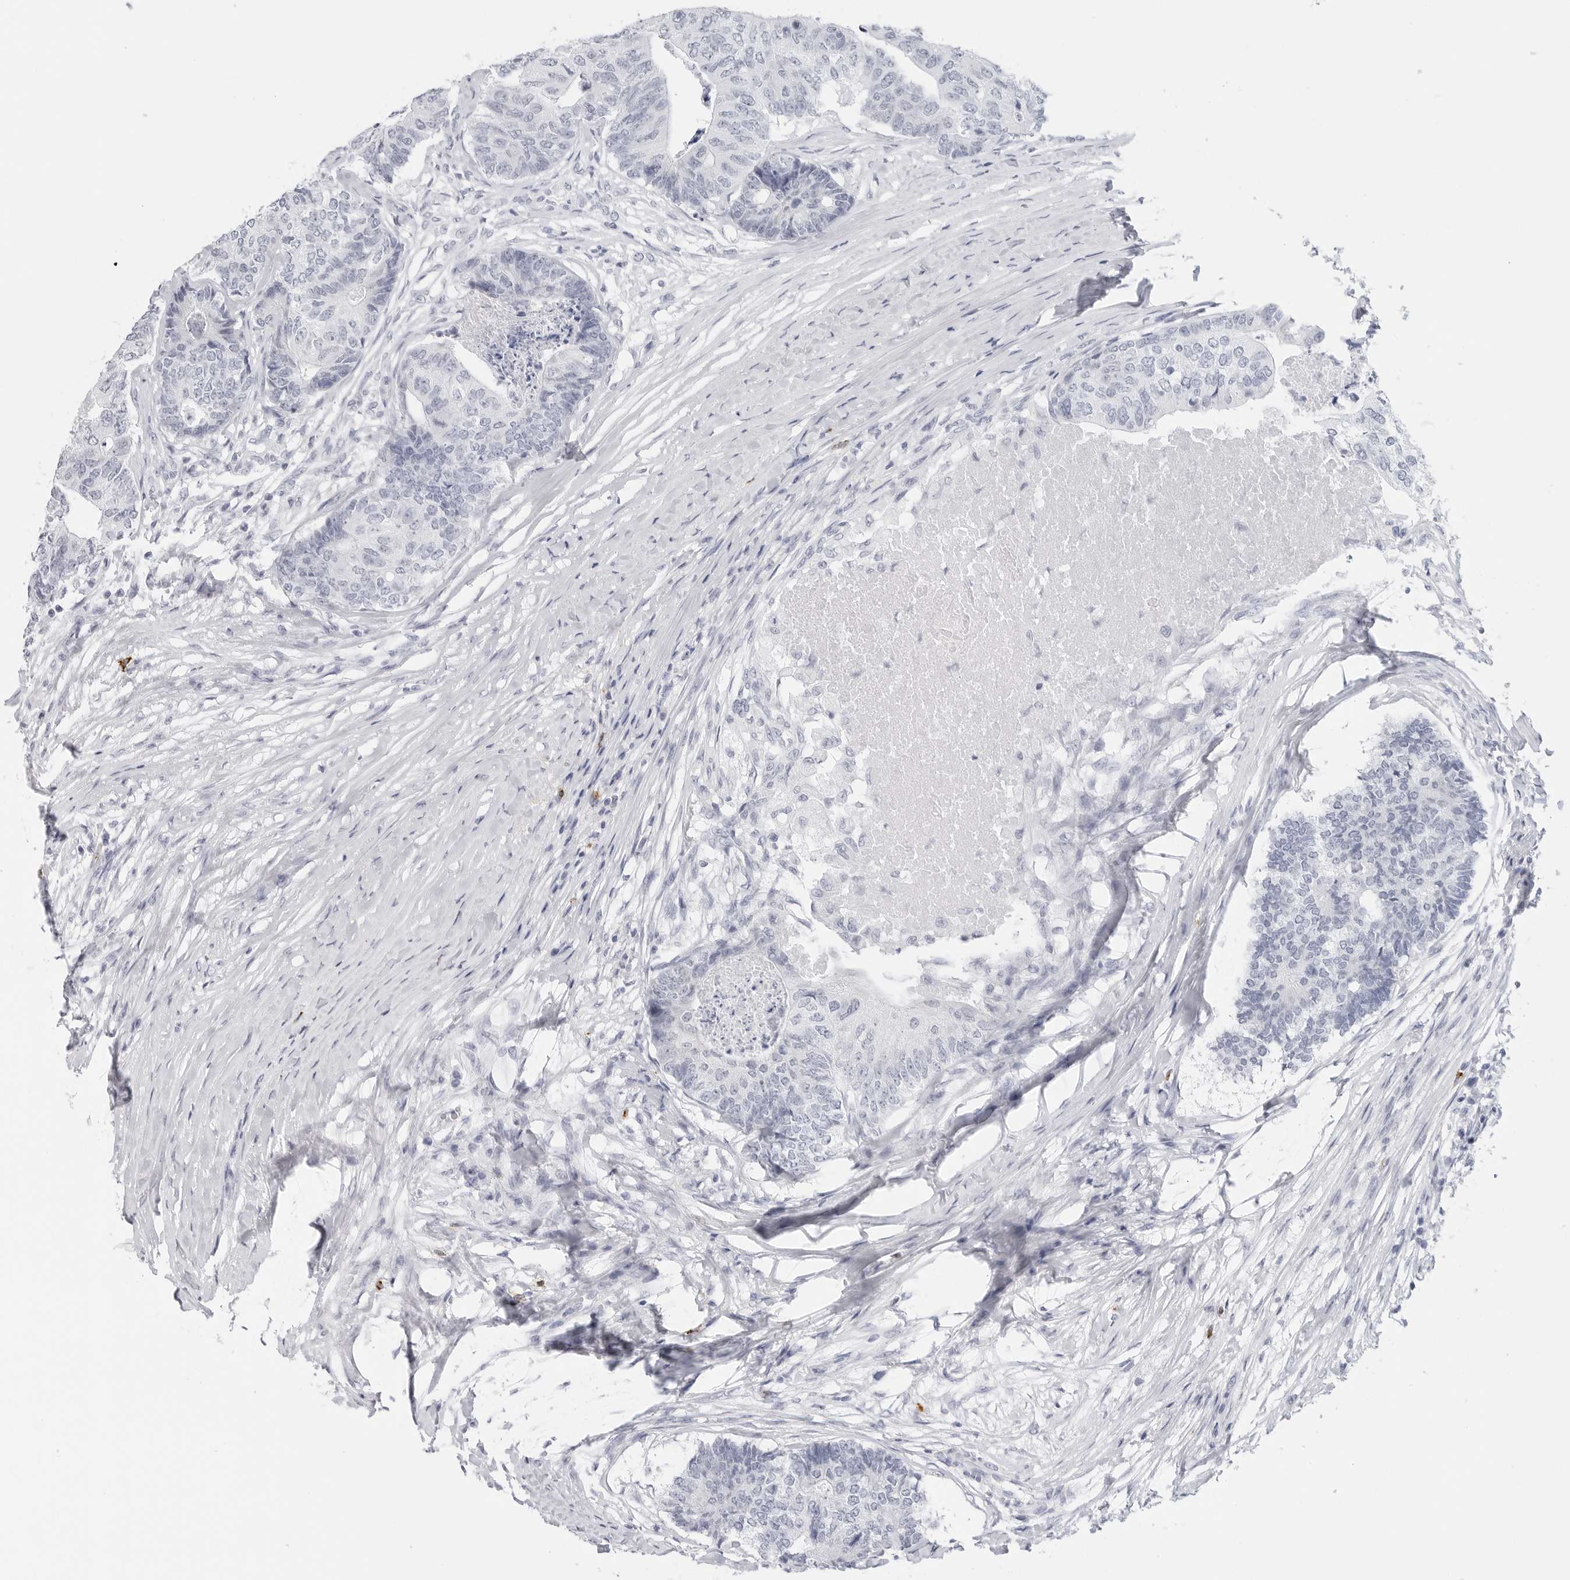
{"staining": {"intensity": "negative", "quantity": "none", "location": "none"}, "tissue": "colorectal cancer", "cell_type": "Tumor cells", "image_type": "cancer", "snomed": [{"axis": "morphology", "description": "Adenocarcinoma, NOS"}, {"axis": "topography", "description": "Colon"}], "caption": "Colorectal adenocarcinoma stained for a protein using IHC shows no positivity tumor cells.", "gene": "HSPB7", "patient": {"sex": "female", "age": 67}}